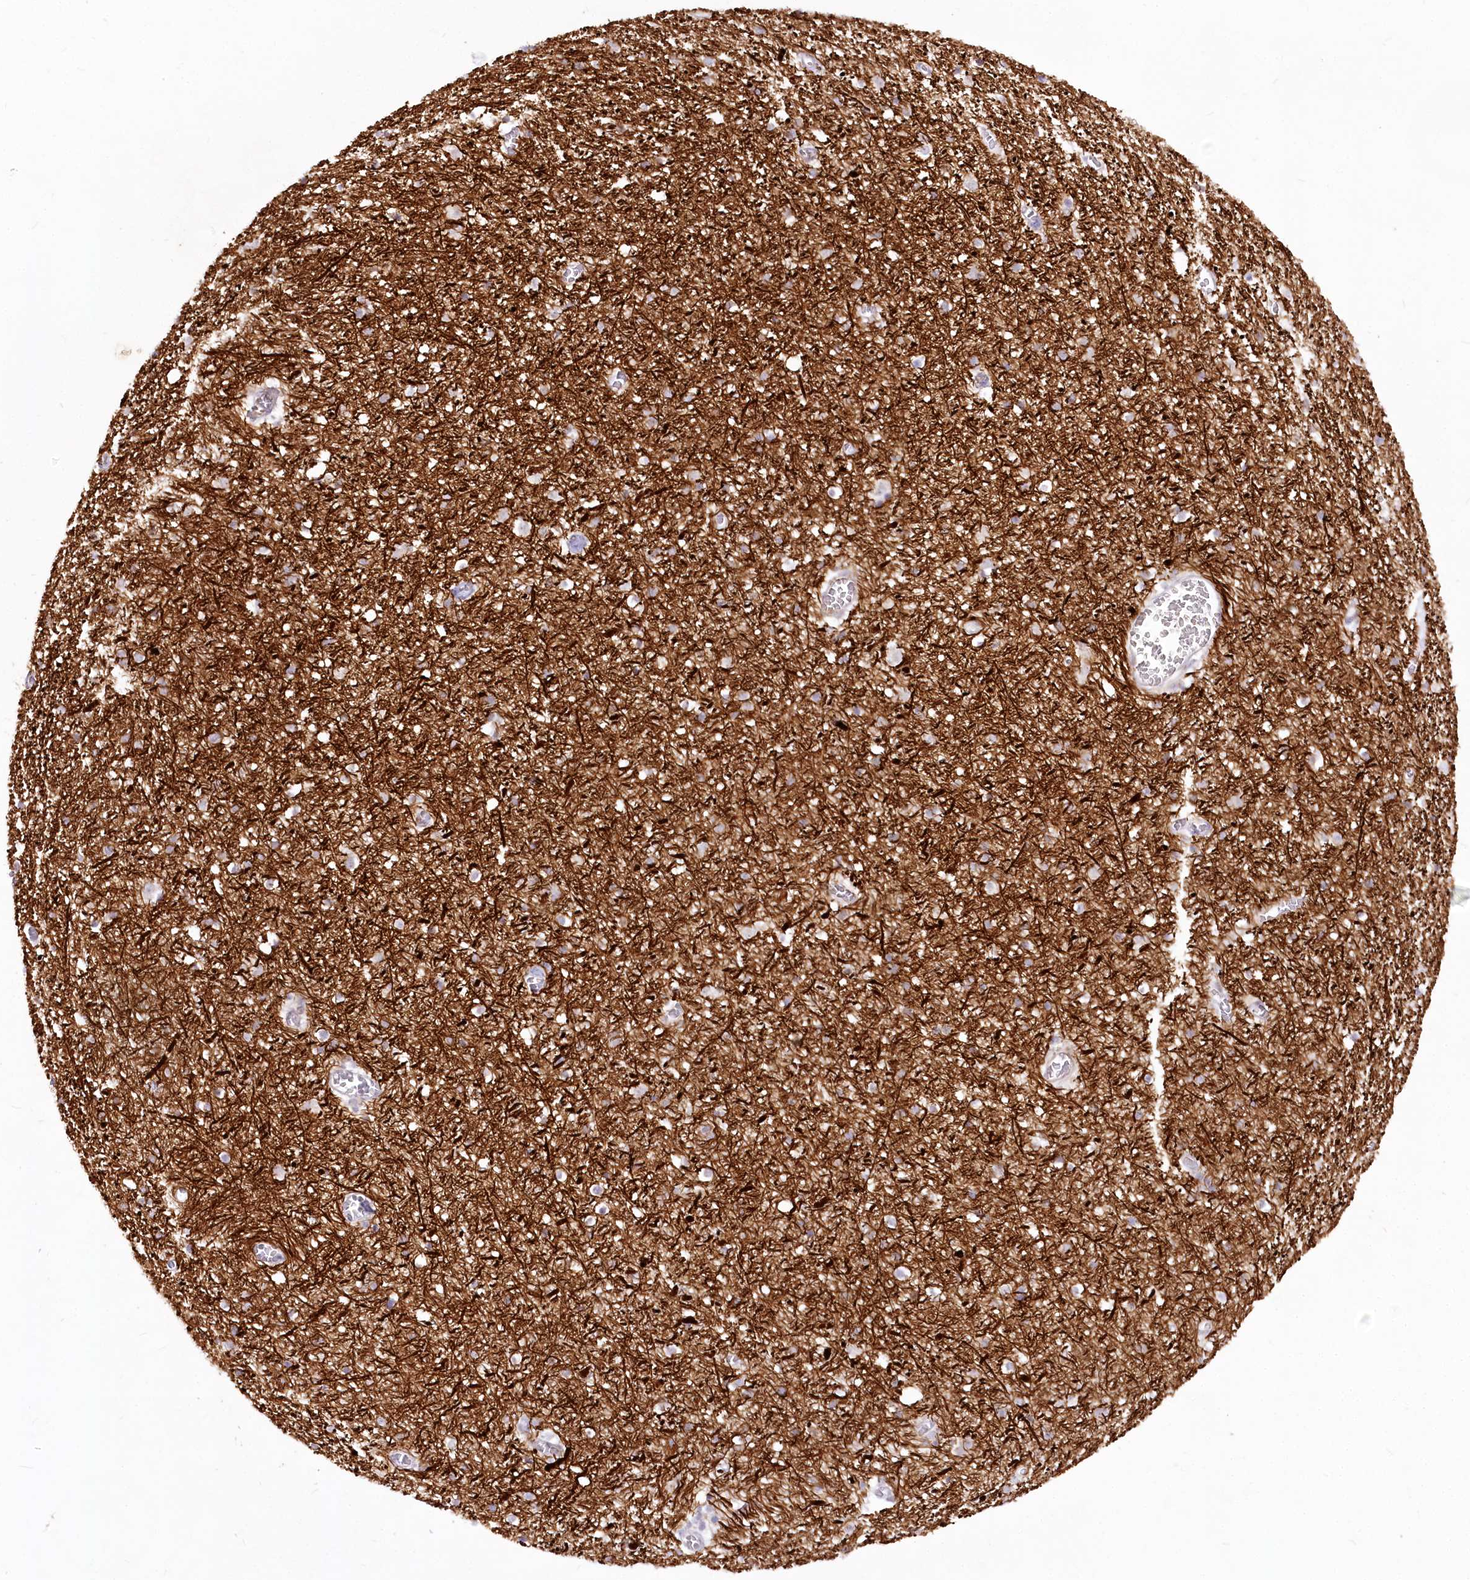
{"staining": {"intensity": "negative", "quantity": "none", "location": "none"}, "tissue": "cerebral cortex", "cell_type": "Endothelial cells", "image_type": "normal", "snomed": [{"axis": "morphology", "description": "Normal tissue, NOS"}, {"axis": "topography", "description": "Cerebral cortex"}], "caption": "Endothelial cells show no significant expression in benign cerebral cortex.", "gene": "EFHC2", "patient": {"sex": "female", "age": 64}}